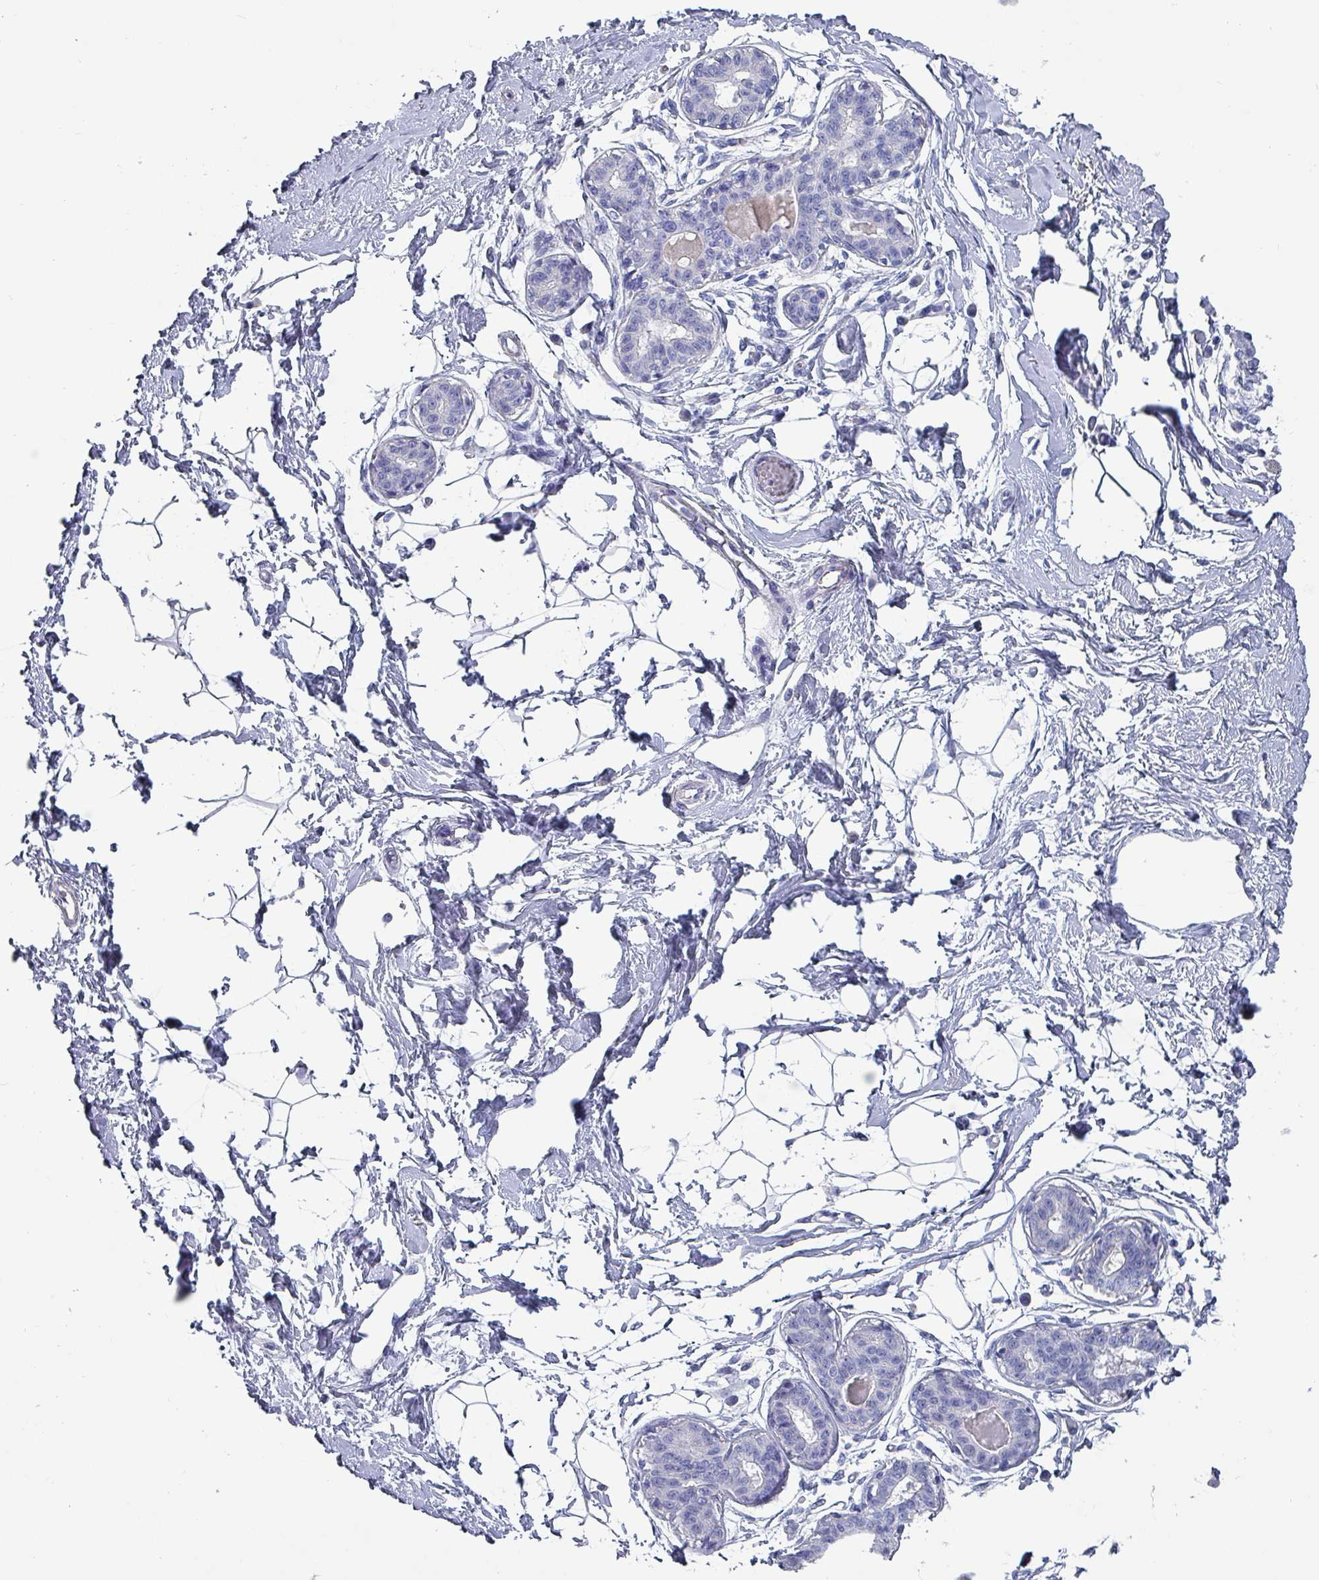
{"staining": {"intensity": "negative", "quantity": "none", "location": "none"}, "tissue": "breast", "cell_type": "Adipocytes", "image_type": "normal", "snomed": [{"axis": "morphology", "description": "Normal tissue, NOS"}, {"axis": "topography", "description": "Breast"}], "caption": "DAB (3,3'-diaminobenzidine) immunohistochemical staining of benign breast shows no significant positivity in adipocytes.", "gene": "INS", "patient": {"sex": "female", "age": 45}}